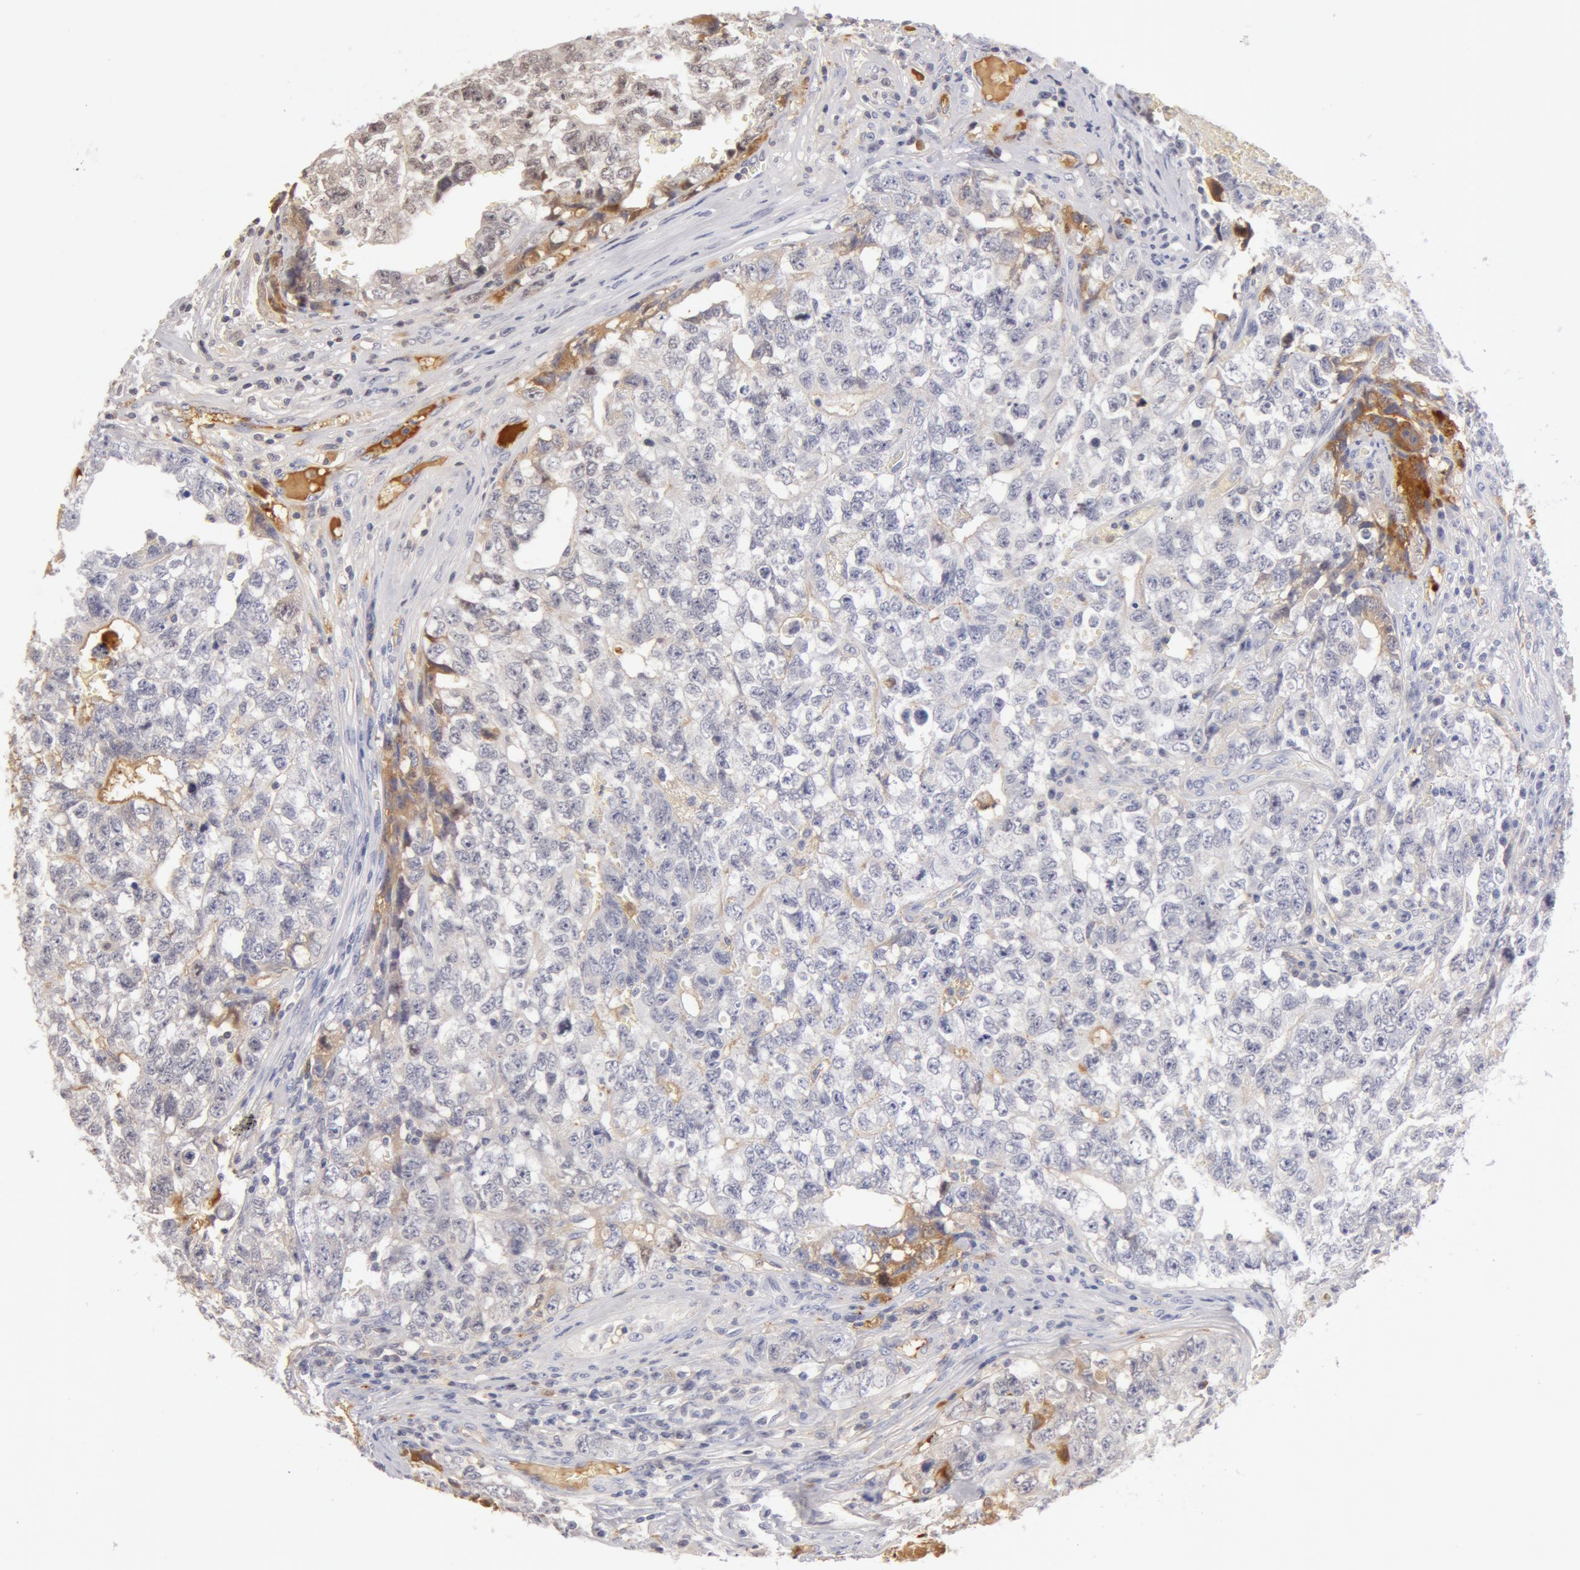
{"staining": {"intensity": "negative", "quantity": "none", "location": "none"}, "tissue": "testis cancer", "cell_type": "Tumor cells", "image_type": "cancer", "snomed": [{"axis": "morphology", "description": "Carcinoma, Embryonal, NOS"}, {"axis": "topography", "description": "Testis"}], "caption": "Testis cancer (embryonal carcinoma) stained for a protein using immunohistochemistry (IHC) reveals no expression tumor cells.", "gene": "AHSG", "patient": {"sex": "male", "age": 31}}